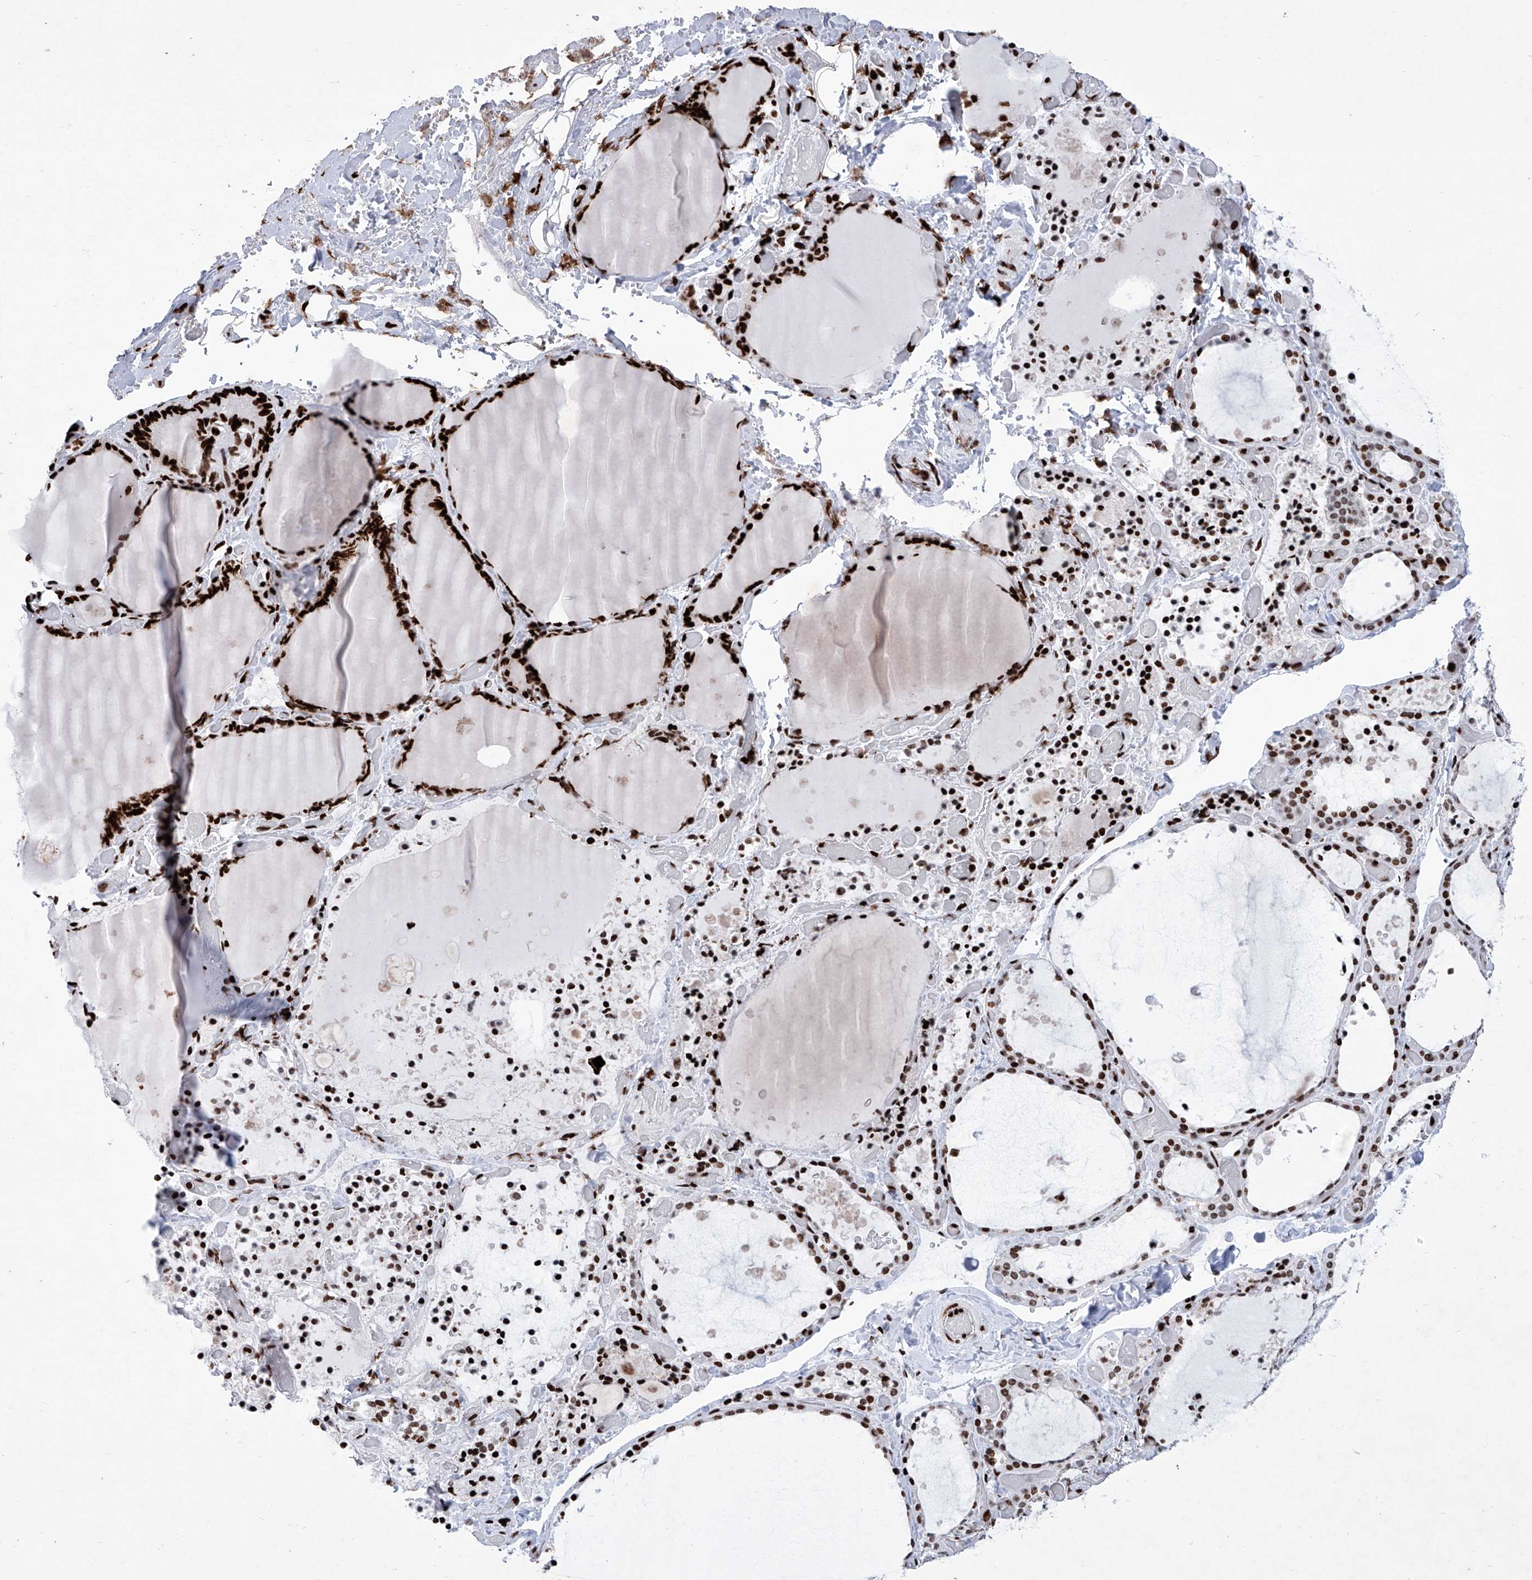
{"staining": {"intensity": "strong", "quantity": ">75%", "location": "nuclear"}, "tissue": "thyroid gland", "cell_type": "Glandular cells", "image_type": "normal", "snomed": [{"axis": "morphology", "description": "Normal tissue, NOS"}, {"axis": "topography", "description": "Thyroid gland"}], "caption": "Strong nuclear positivity is identified in about >75% of glandular cells in unremarkable thyroid gland.", "gene": "HEY2", "patient": {"sex": "female", "age": 44}}